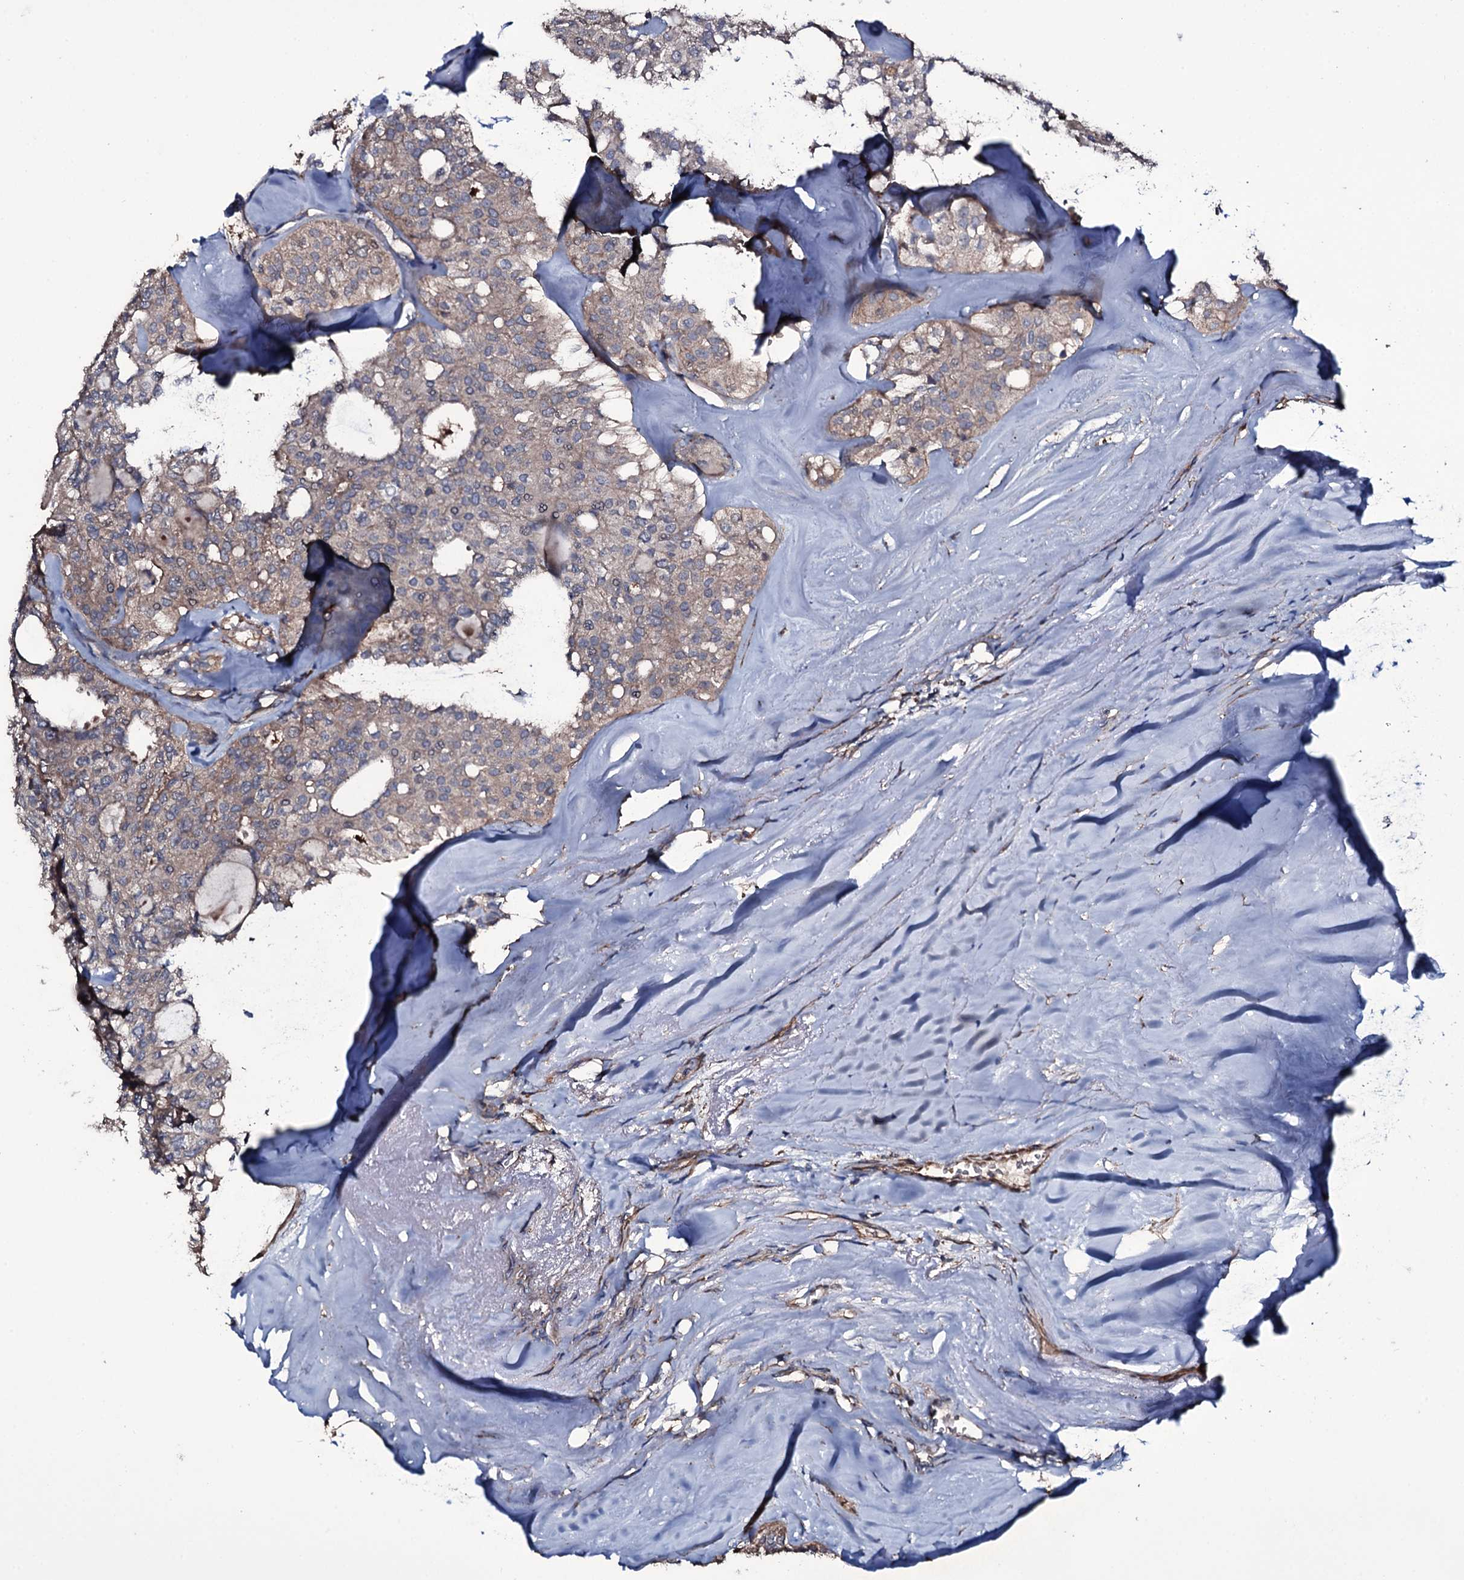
{"staining": {"intensity": "weak", "quantity": ">75%", "location": "cytoplasmic/membranous"}, "tissue": "thyroid cancer", "cell_type": "Tumor cells", "image_type": "cancer", "snomed": [{"axis": "morphology", "description": "Follicular adenoma carcinoma, NOS"}, {"axis": "topography", "description": "Thyroid gland"}], "caption": "Tumor cells display low levels of weak cytoplasmic/membranous positivity in approximately >75% of cells in human thyroid cancer (follicular adenoma carcinoma). The staining was performed using DAB (3,3'-diaminobenzidine) to visualize the protein expression in brown, while the nuclei were stained in blue with hematoxylin (Magnification: 20x).", "gene": "WIPF3", "patient": {"sex": "male", "age": 75}}